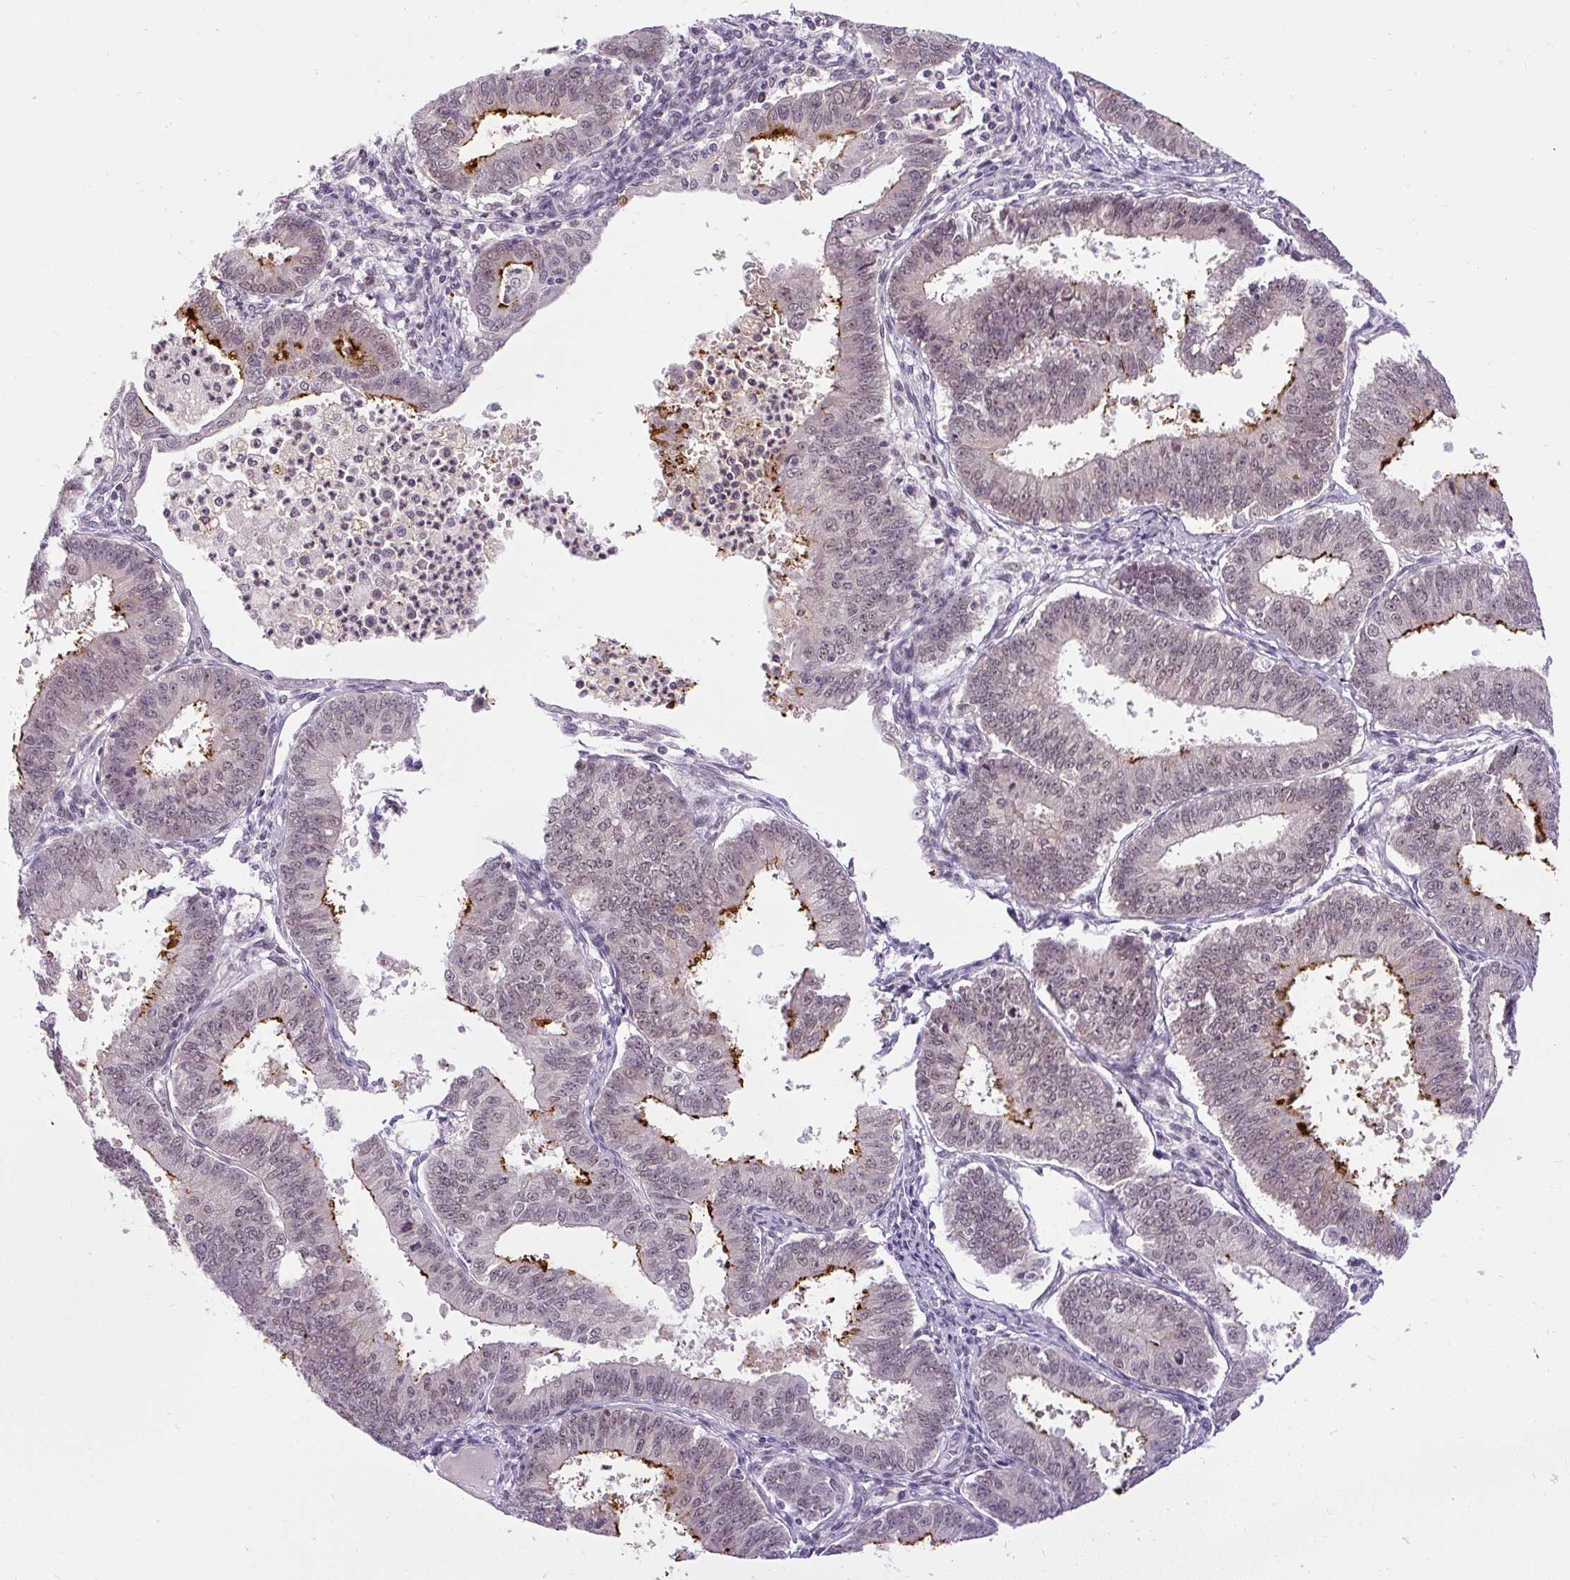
{"staining": {"intensity": "strong", "quantity": "<25%", "location": "cytoplasmic/membranous"}, "tissue": "endometrial cancer", "cell_type": "Tumor cells", "image_type": "cancer", "snomed": [{"axis": "morphology", "description": "Adenocarcinoma, NOS"}, {"axis": "topography", "description": "Endometrium"}], "caption": "Protein analysis of endometrial adenocarcinoma tissue reveals strong cytoplasmic/membranous expression in about <25% of tumor cells. (IHC, brightfield microscopy, high magnification).", "gene": "FAM117B", "patient": {"sex": "female", "age": 73}}